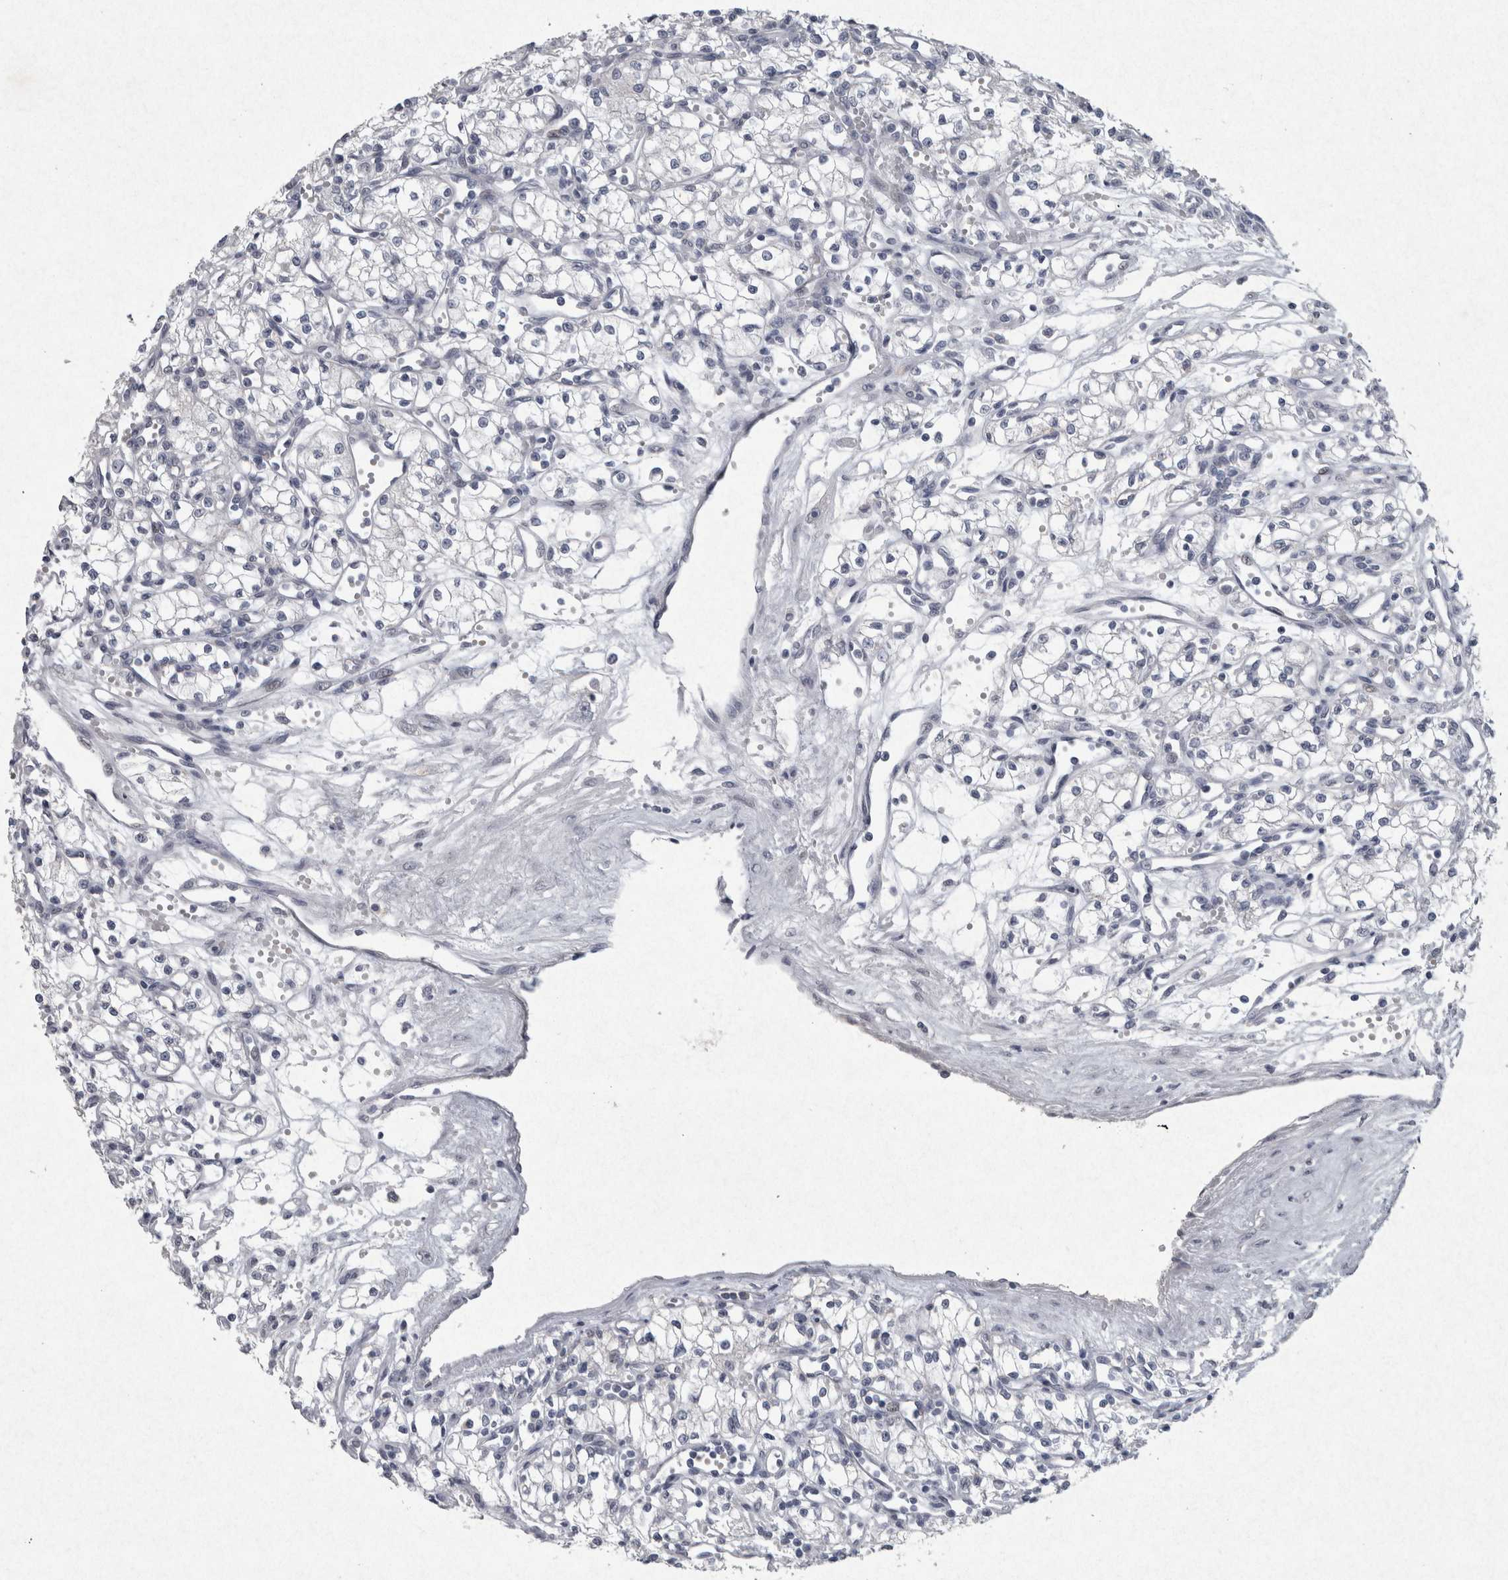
{"staining": {"intensity": "negative", "quantity": "none", "location": "none"}, "tissue": "renal cancer", "cell_type": "Tumor cells", "image_type": "cancer", "snomed": [{"axis": "morphology", "description": "Normal tissue, NOS"}, {"axis": "morphology", "description": "Adenocarcinoma, NOS"}, {"axis": "topography", "description": "Kidney"}], "caption": "Human adenocarcinoma (renal) stained for a protein using immunohistochemistry (IHC) shows no staining in tumor cells.", "gene": "PDX1", "patient": {"sex": "male", "age": 59}}